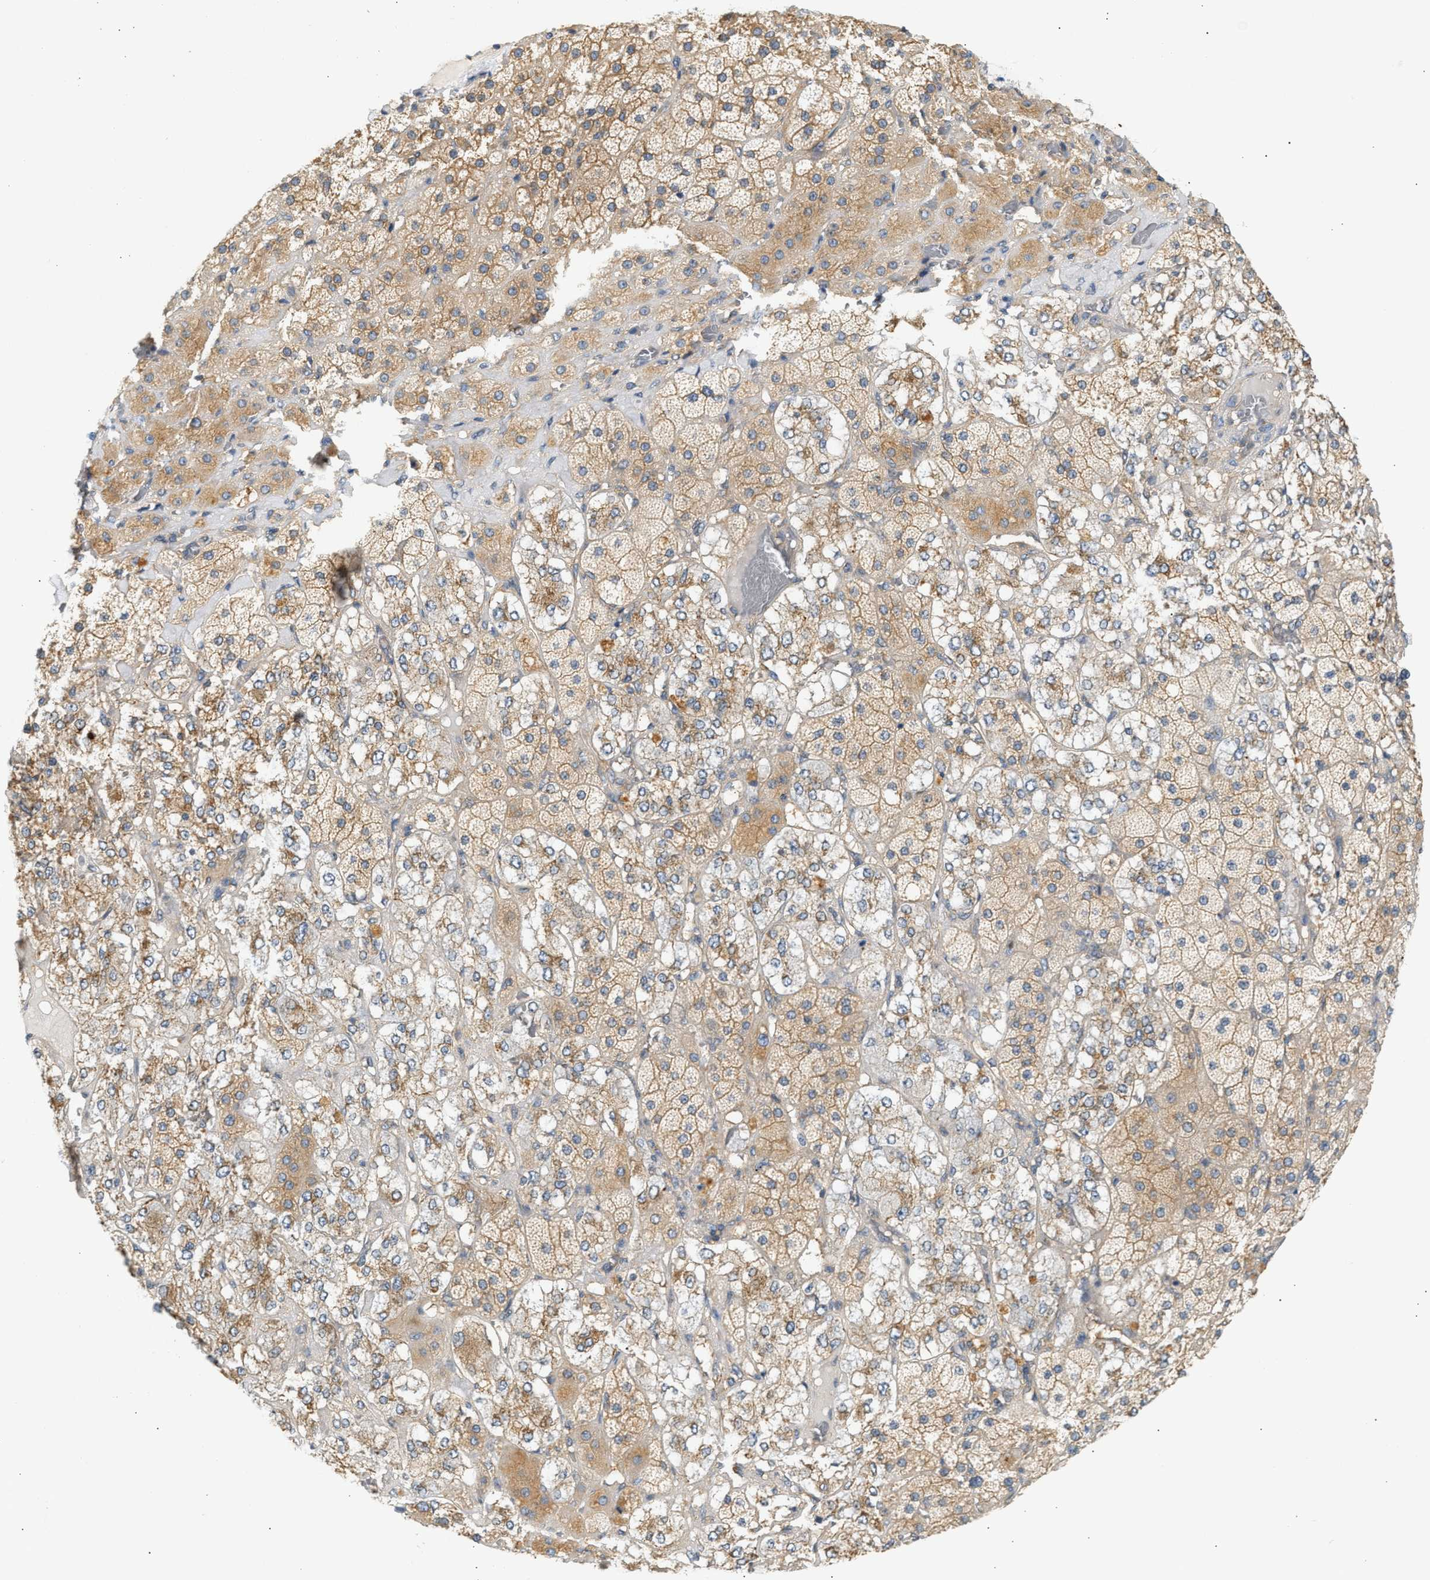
{"staining": {"intensity": "moderate", "quantity": ">75%", "location": "cytoplasmic/membranous"}, "tissue": "adrenal gland", "cell_type": "Glandular cells", "image_type": "normal", "snomed": [{"axis": "morphology", "description": "Normal tissue, NOS"}, {"axis": "topography", "description": "Adrenal gland"}], "caption": "This is an image of IHC staining of unremarkable adrenal gland, which shows moderate staining in the cytoplasmic/membranous of glandular cells.", "gene": "PAFAH1B1", "patient": {"sex": "male", "age": 57}}